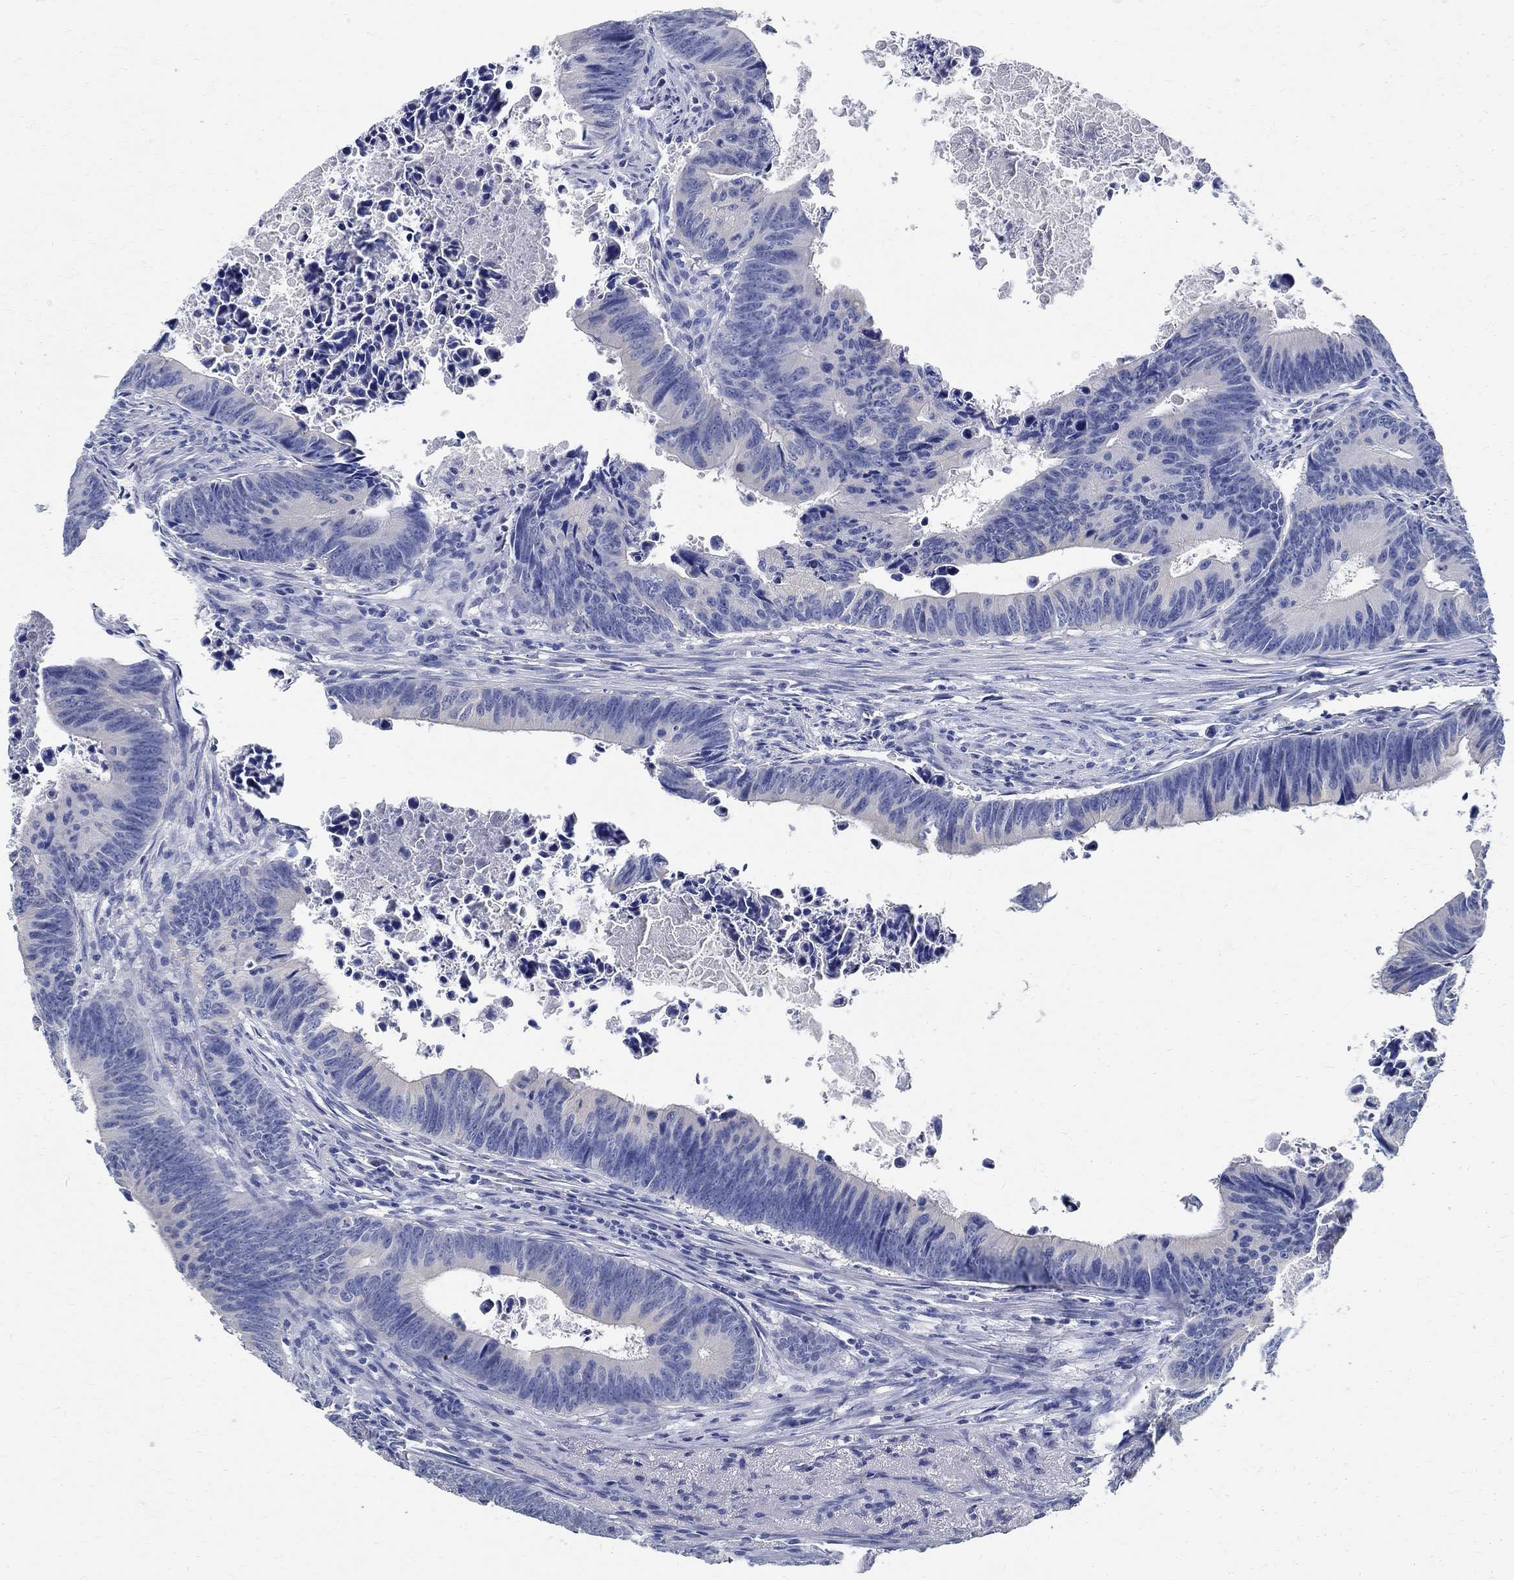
{"staining": {"intensity": "negative", "quantity": "none", "location": "none"}, "tissue": "colorectal cancer", "cell_type": "Tumor cells", "image_type": "cancer", "snomed": [{"axis": "morphology", "description": "Adenocarcinoma, NOS"}, {"axis": "topography", "description": "Colon"}], "caption": "Immunohistochemical staining of colorectal adenocarcinoma displays no significant positivity in tumor cells.", "gene": "PRX", "patient": {"sex": "female", "age": 87}}